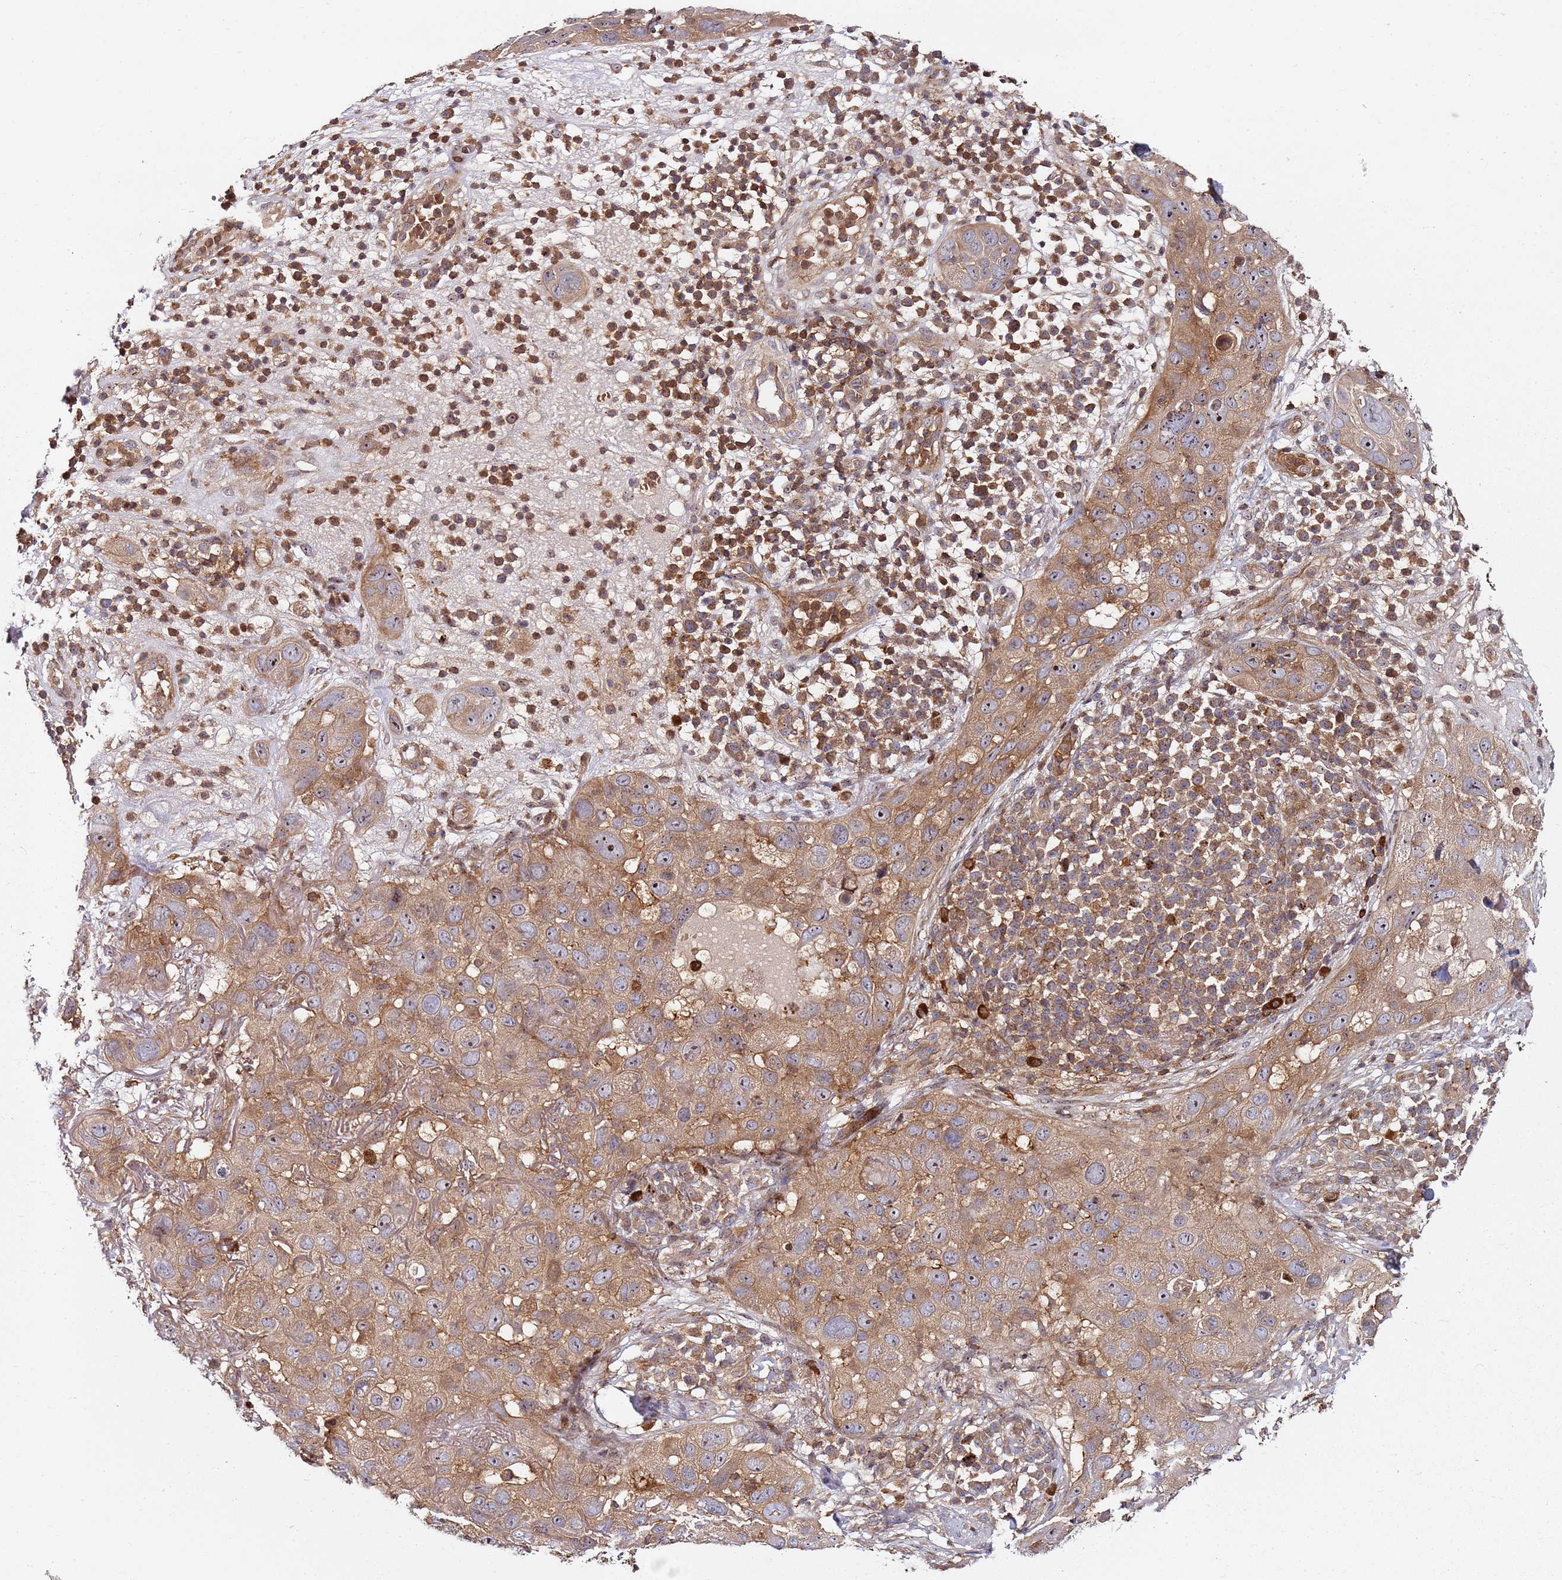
{"staining": {"intensity": "moderate", "quantity": ">75%", "location": "cytoplasmic/membranous,nuclear"}, "tissue": "skin cancer", "cell_type": "Tumor cells", "image_type": "cancer", "snomed": [{"axis": "morphology", "description": "Squamous cell carcinoma in situ, NOS"}, {"axis": "morphology", "description": "Squamous cell carcinoma, NOS"}, {"axis": "topography", "description": "Skin"}], "caption": "This image demonstrates IHC staining of human skin squamous cell carcinoma, with medium moderate cytoplasmic/membranous and nuclear staining in approximately >75% of tumor cells.", "gene": "PRMT7", "patient": {"sex": "male", "age": 93}}